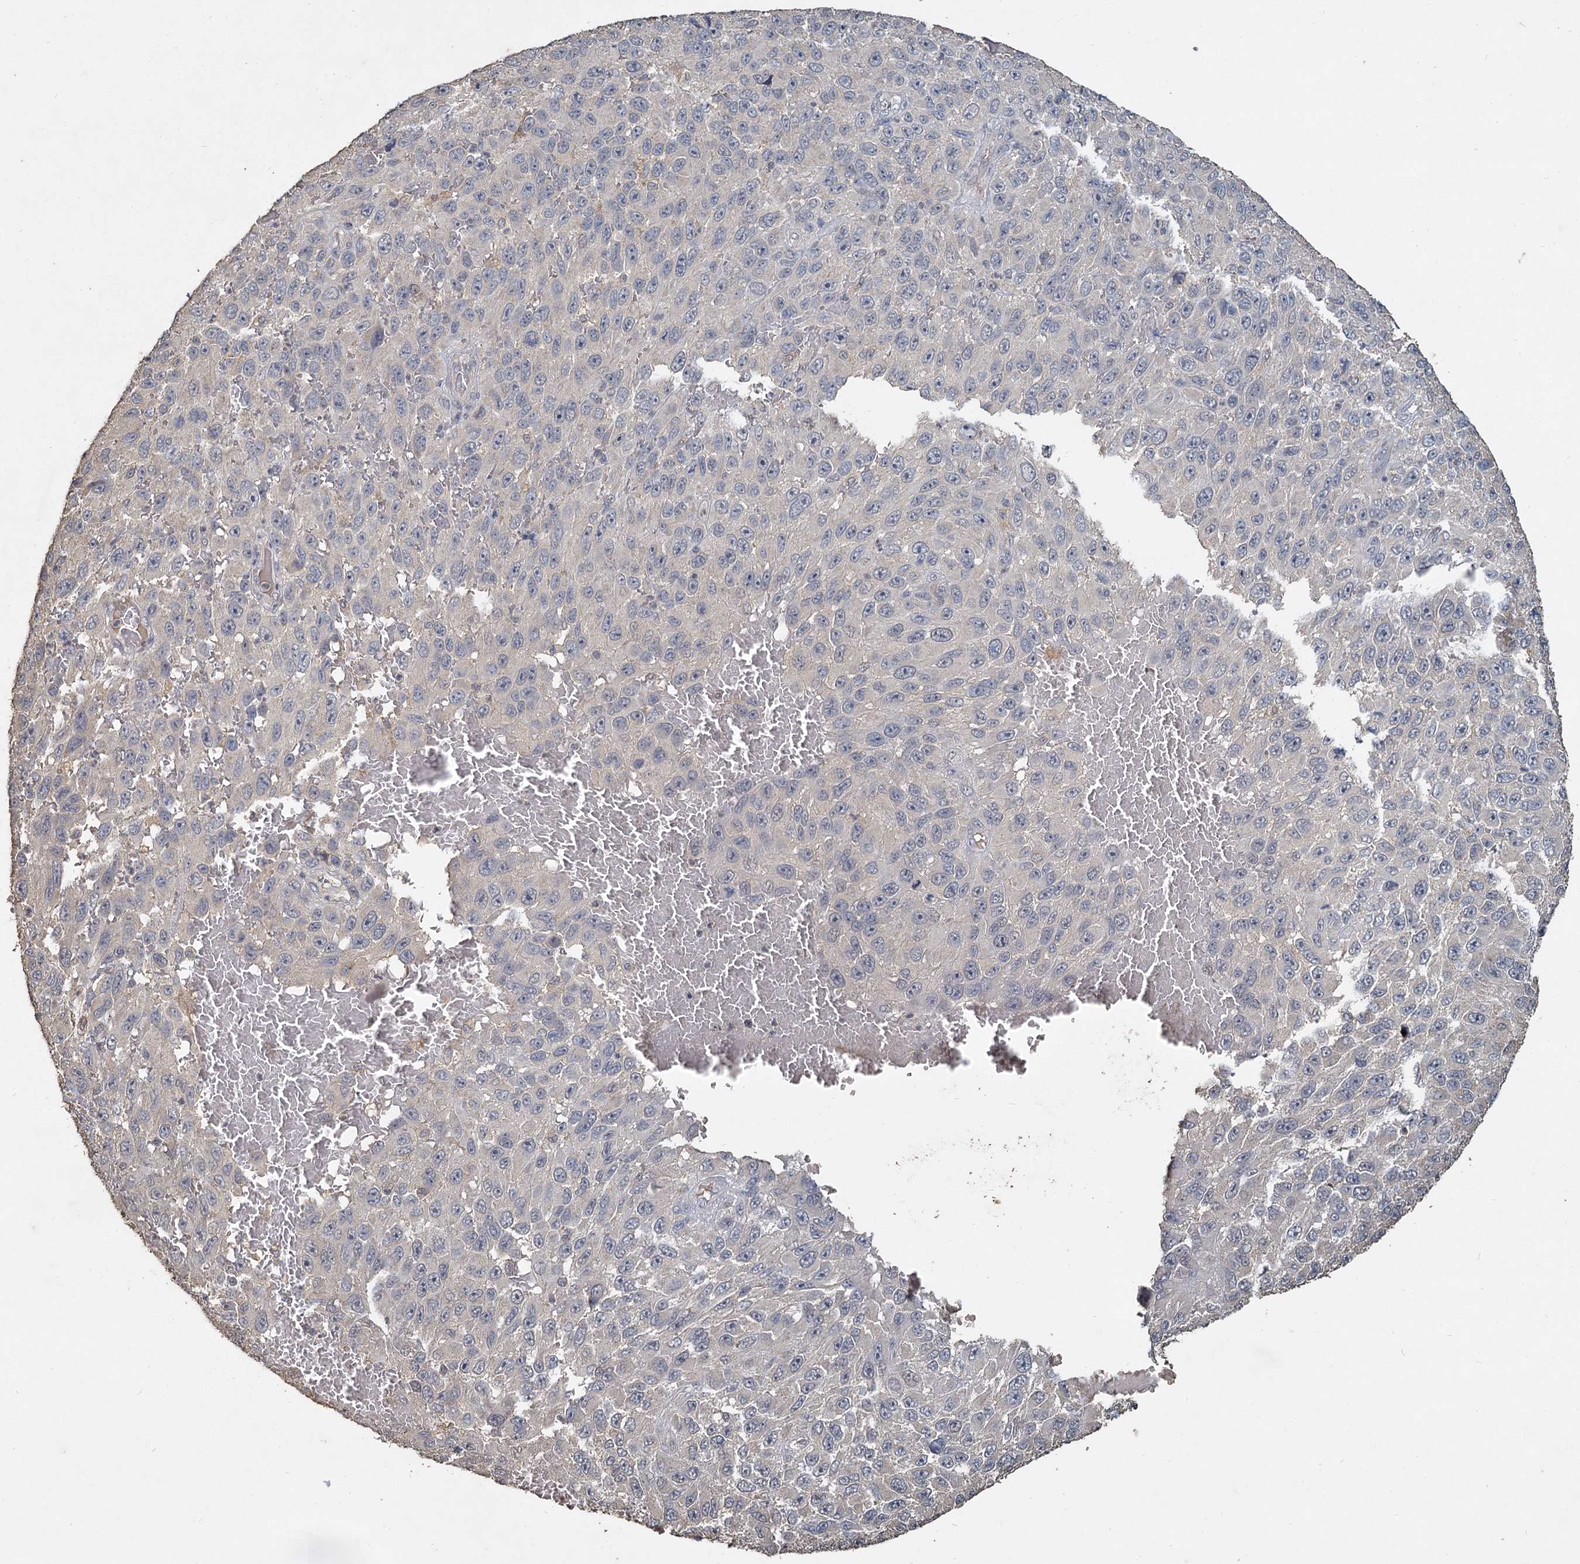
{"staining": {"intensity": "negative", "quantity": "none", "location": "none"}, "tissue": "melanoma", "cell_type": "Tumor cells", "image_type": "cancer", "snomed": [{"axis": "morphology", "description": "Normal tissue, NOS"}, {"axis": "morphology", "description": "Malignant melanoma, NOS"}, {"axis": "topography", "description": "Skin"}], "caption": "Human malignant melanoma stained for a protein using immunohistochemistry (IHC) exhibits no staining in tumor cells.", "gene": "CCDC61", "patient": {"sex": "female", "age": 96}}